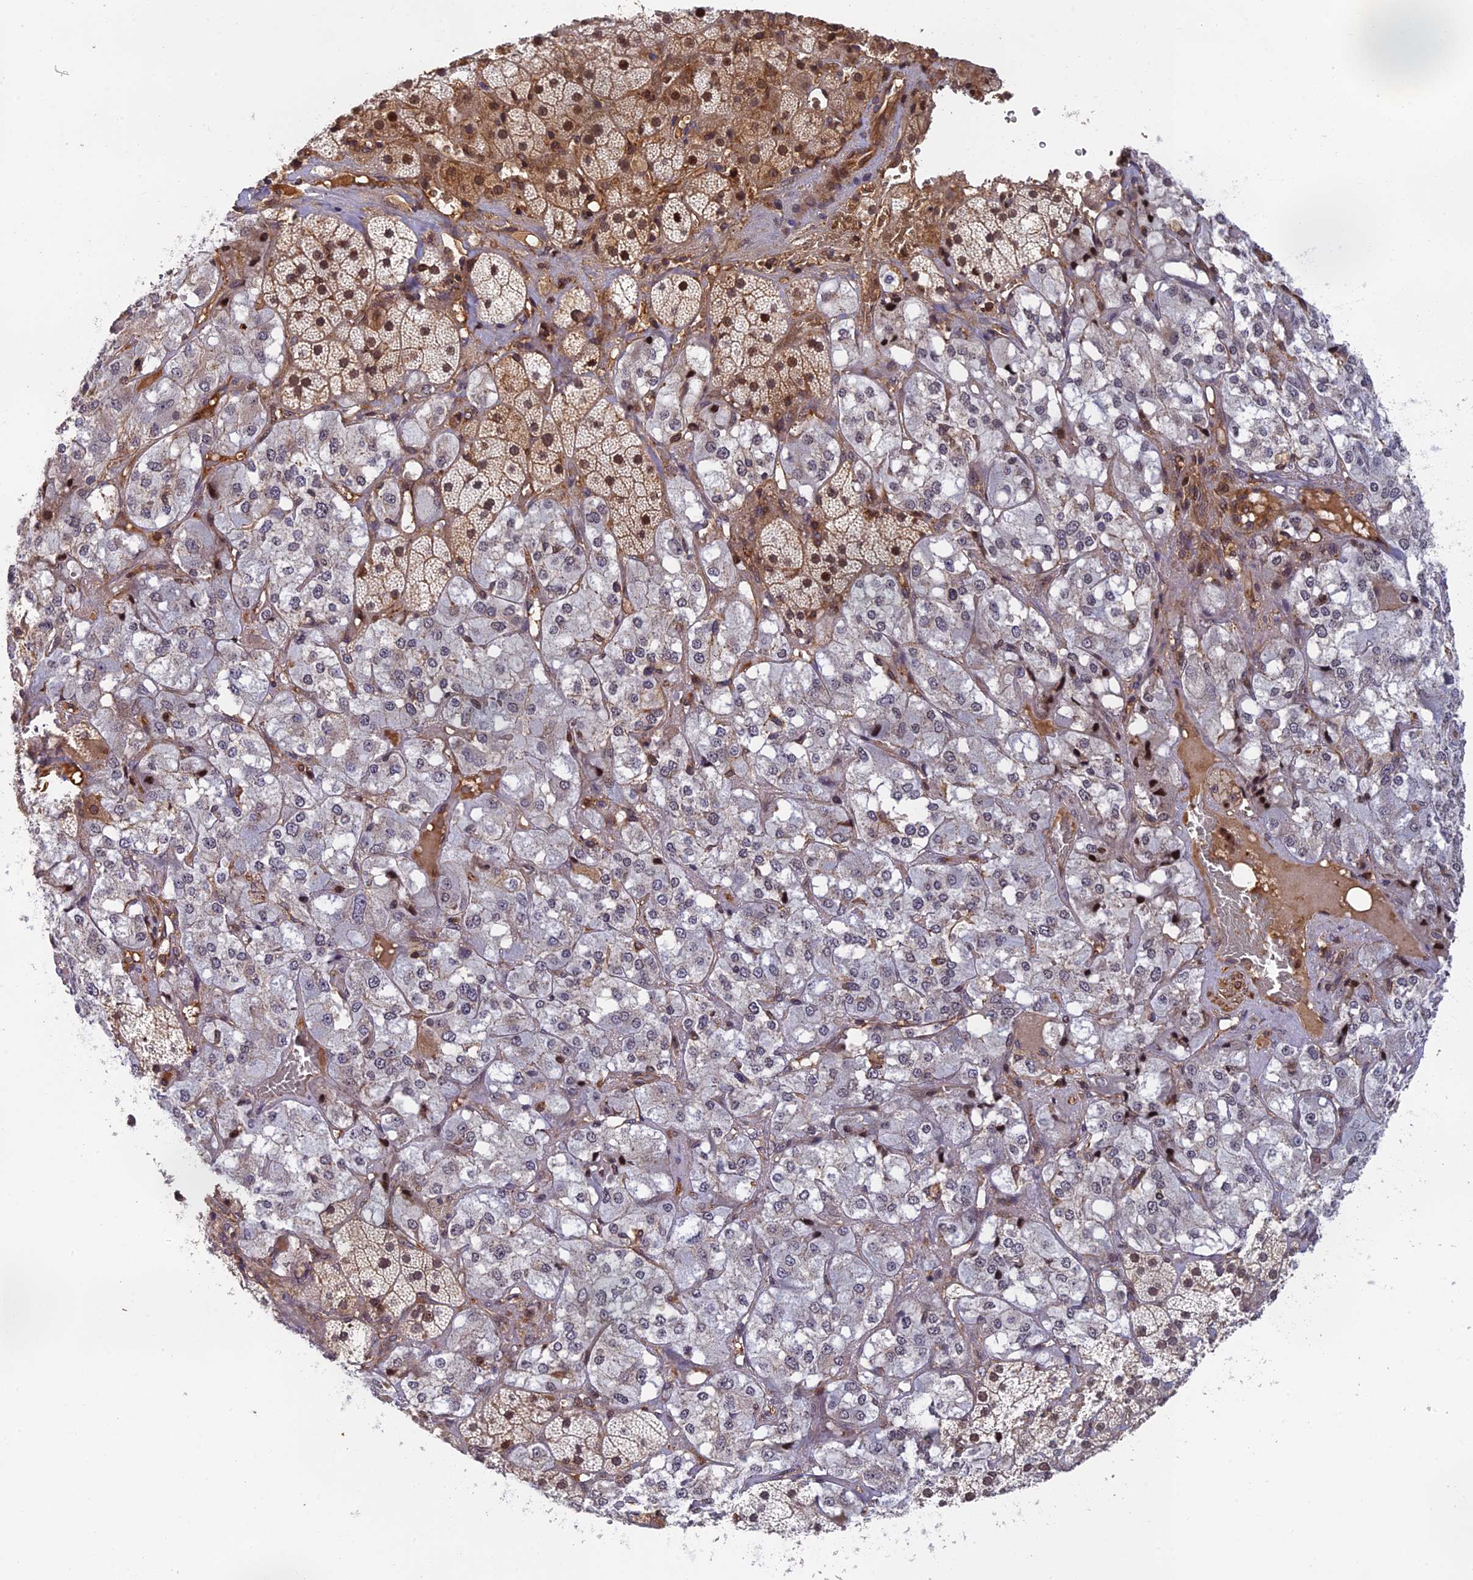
{"staining": {"intensity": "moderate", "quantity": "25%-75%", "location": "cytoplasmic/membranous,nuclear"}, "tissue": "adrenal gland", "cell_type": "Glandular cells", "image_type": "normal", "snomed": [{"axis": "morphology", "description": "Normal tissue, NOS"}, {"axis": "topography", "description": "Adrenal gland"}], "caption": "Human adrenal gland stained with a protein marker exhibits moderate staining in glandular cells.", "gene": "OSBPL1A", "patient": {"sex": "male", "age": 57}}